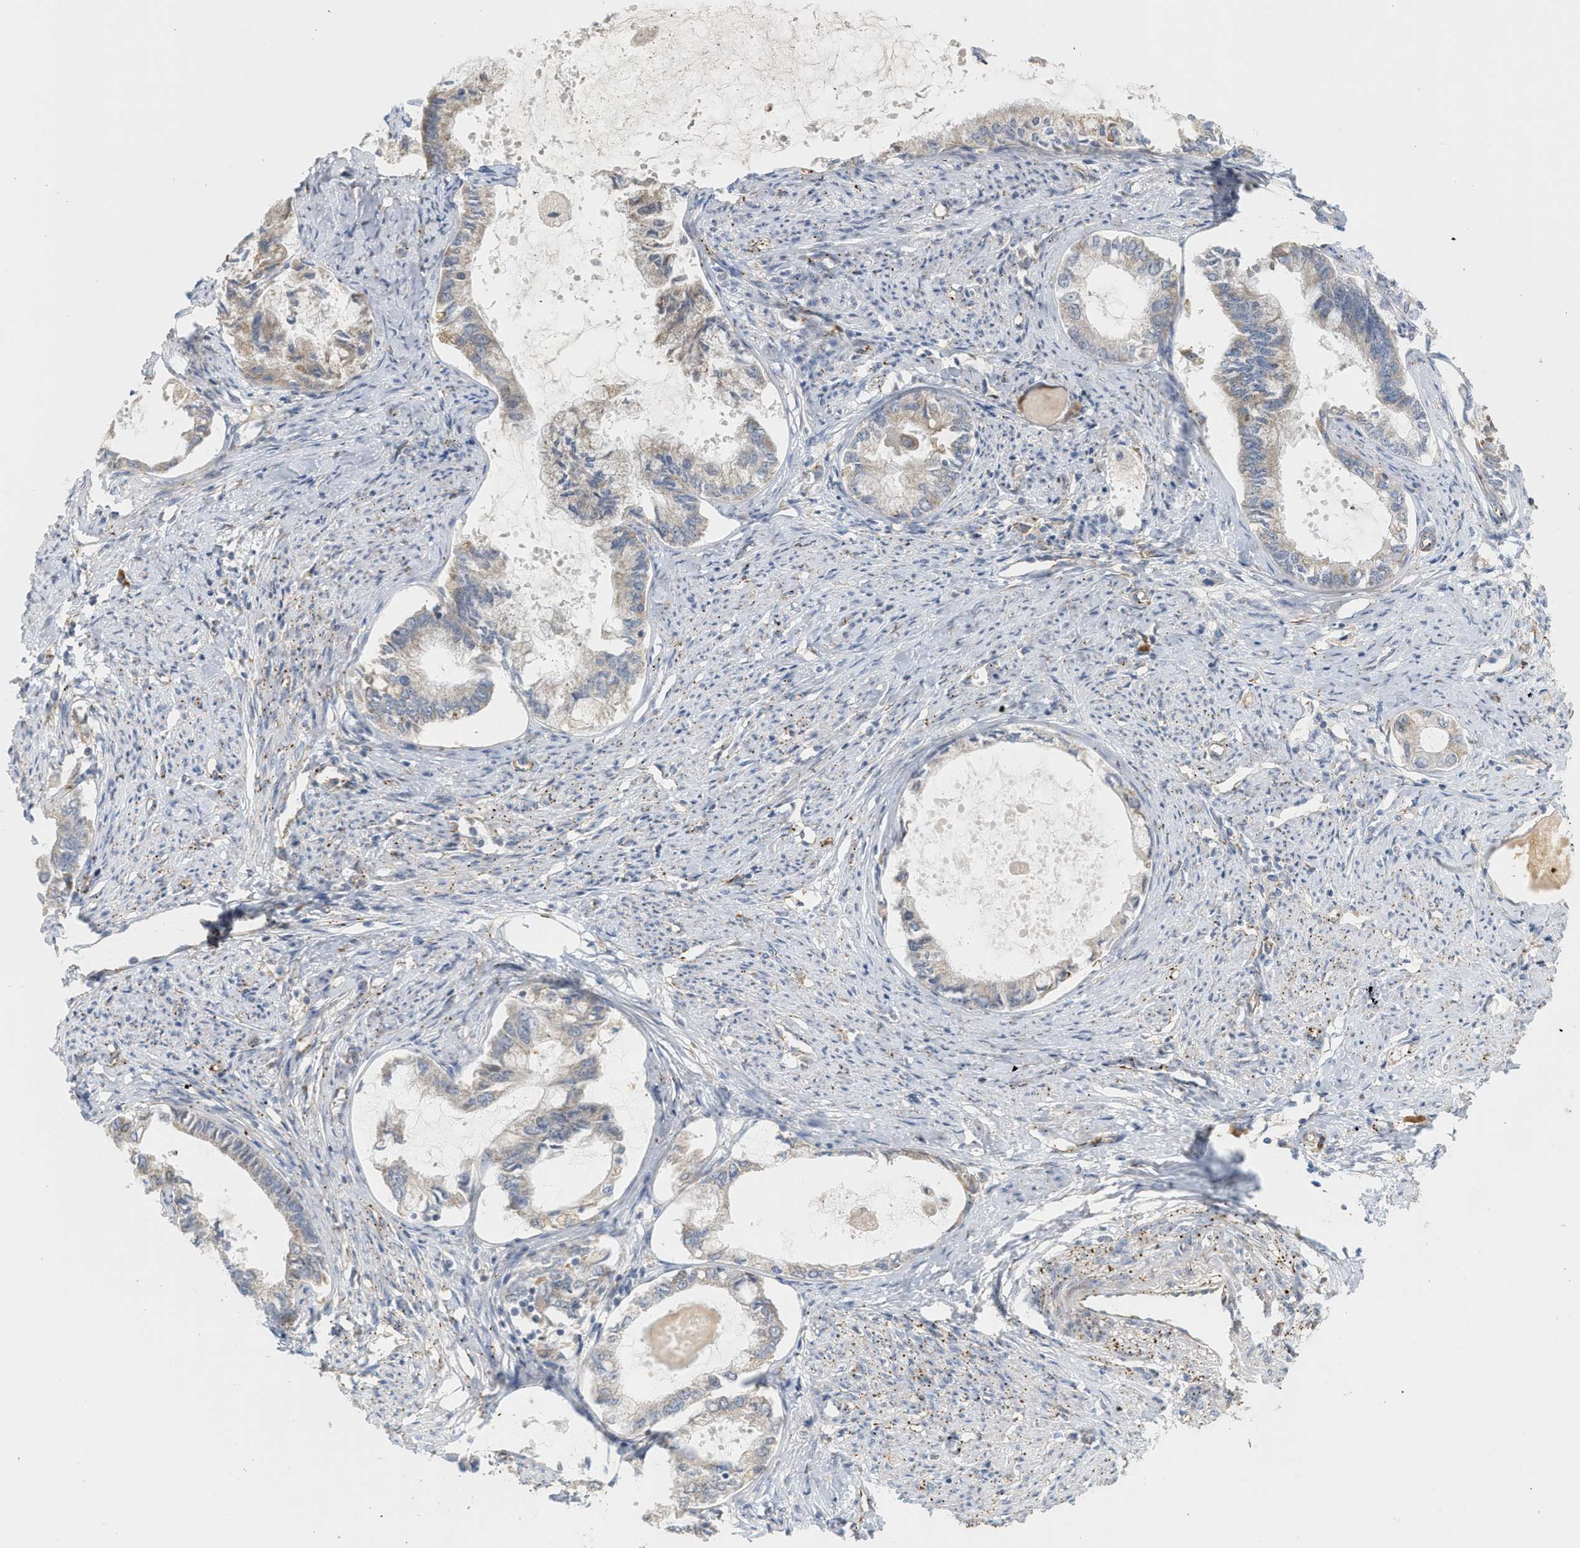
{"staining": {"intensity": "weak", "quantity": ">75%", "location": "cytoplasmic/membranous"}, "tissue": "endometrial cancer", "cell_type": "Tumor cells", "image_type": "cancer", "snomed": [{"axis": "morphology", "description": "Adenocarcinoma, NOS"}, {"axis": "topography", "description": "Endometrium"}], "caption": "Human adenocarcinoma (endometrial) stained with a brown dye reveals weak cytoplasmic/membranous positive positivity in about >75% of tumor cells.", "gene": "SVOP", "patient": {"sex": "female", "age": 86}}